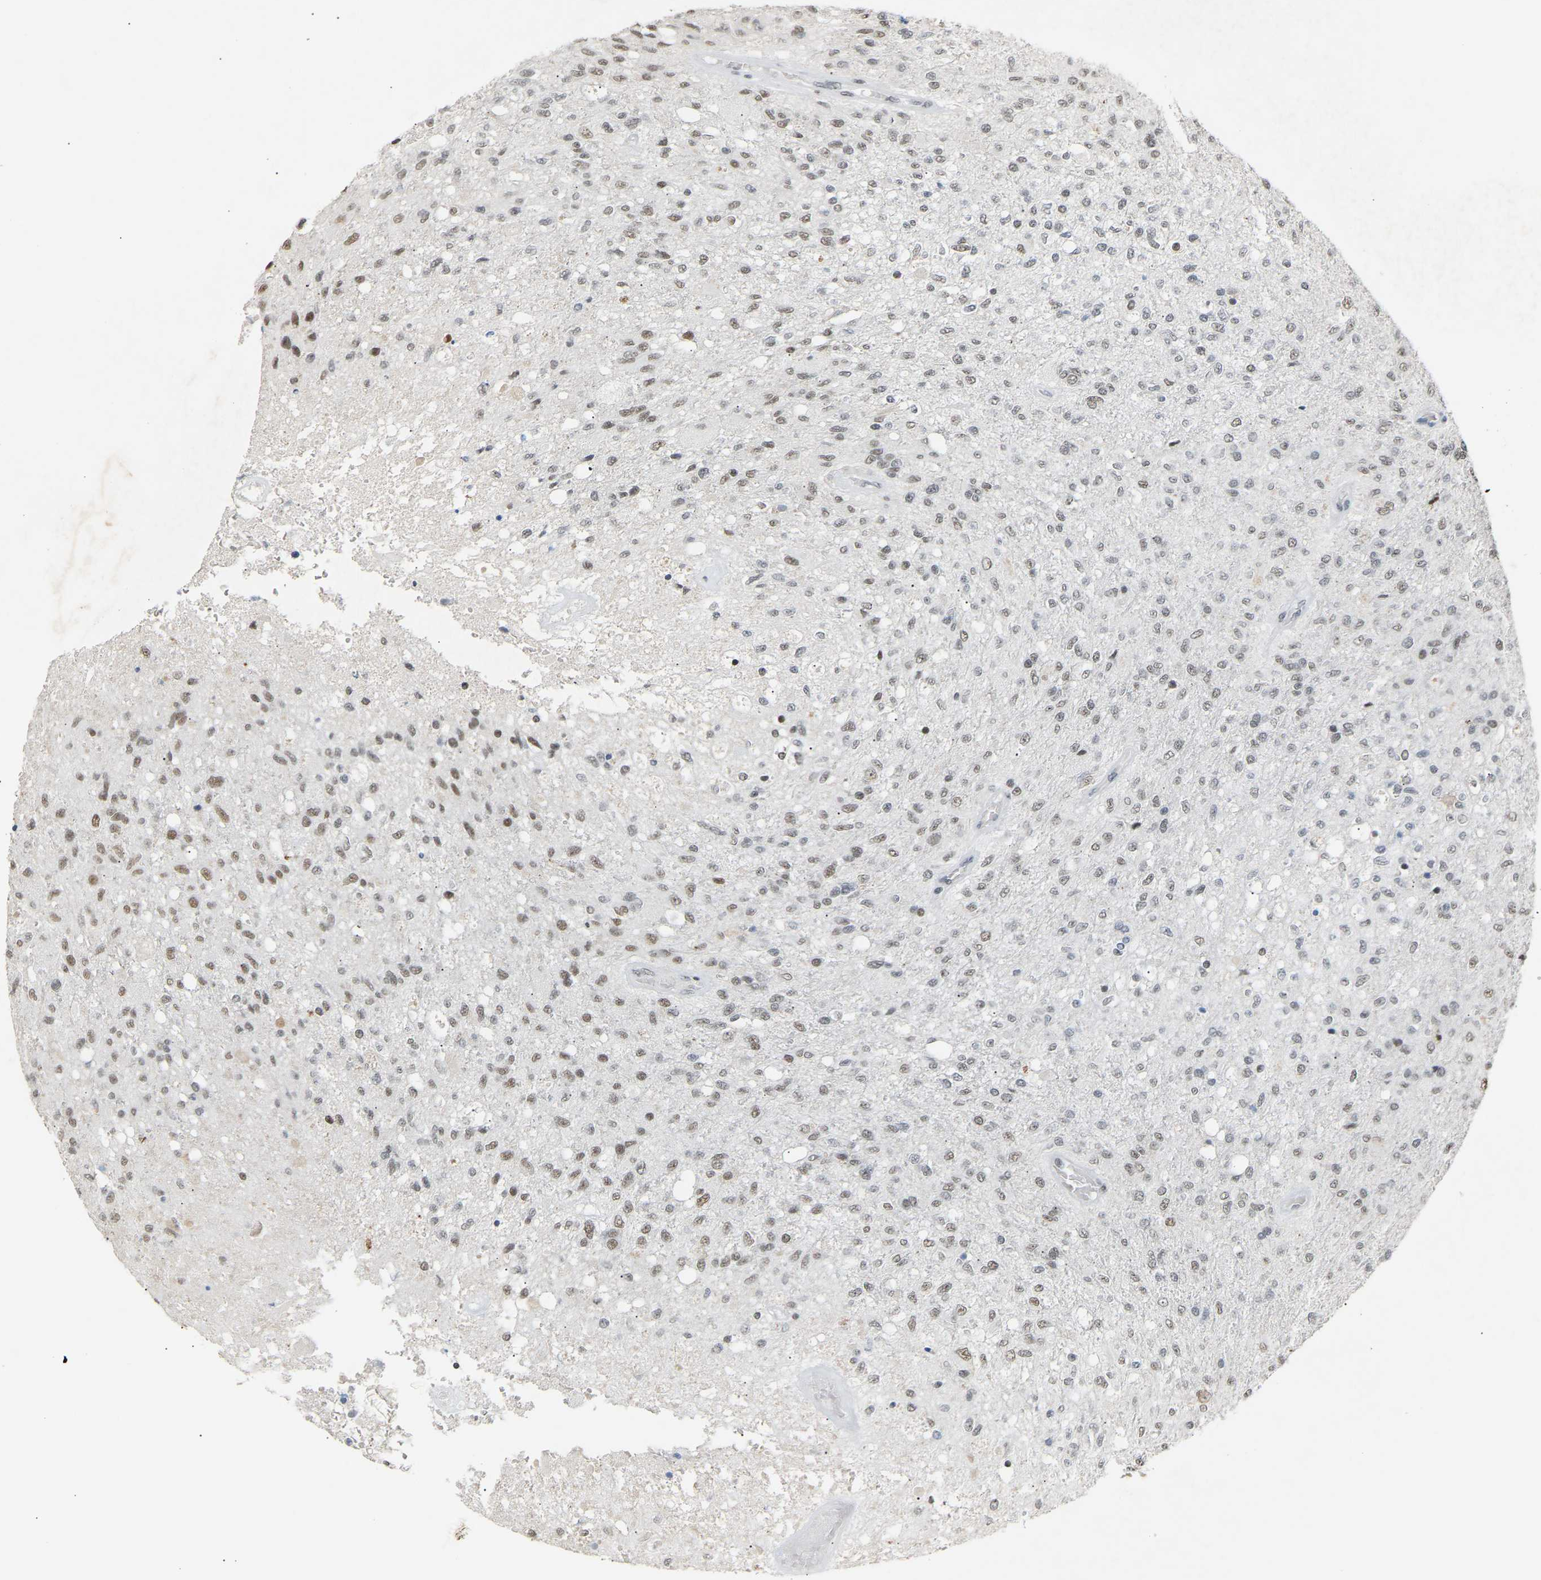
{"staining": {"intensity": "moderate", "quantity": ">75%", "location": "nuclear"}, "tissue": "glioma", "cell_type": "Tumor cells", "image_type": "cancer", "snomed": [{"axis": "morphology", "description": "Normal tissue, NOS"}, {"axis": "morphology", "description": "Glioma, malignant, High grade"}, {"axis": "topography", "description": "Cerebral cortex"}], "caption": "Protein staining by IHC demonstrates moderate nuclear positivity in approximately >75% of tumor cells in malignant glioma (high-grade).", "gene": "NELFB", "patient": {"sex": "male", "age": 77}}